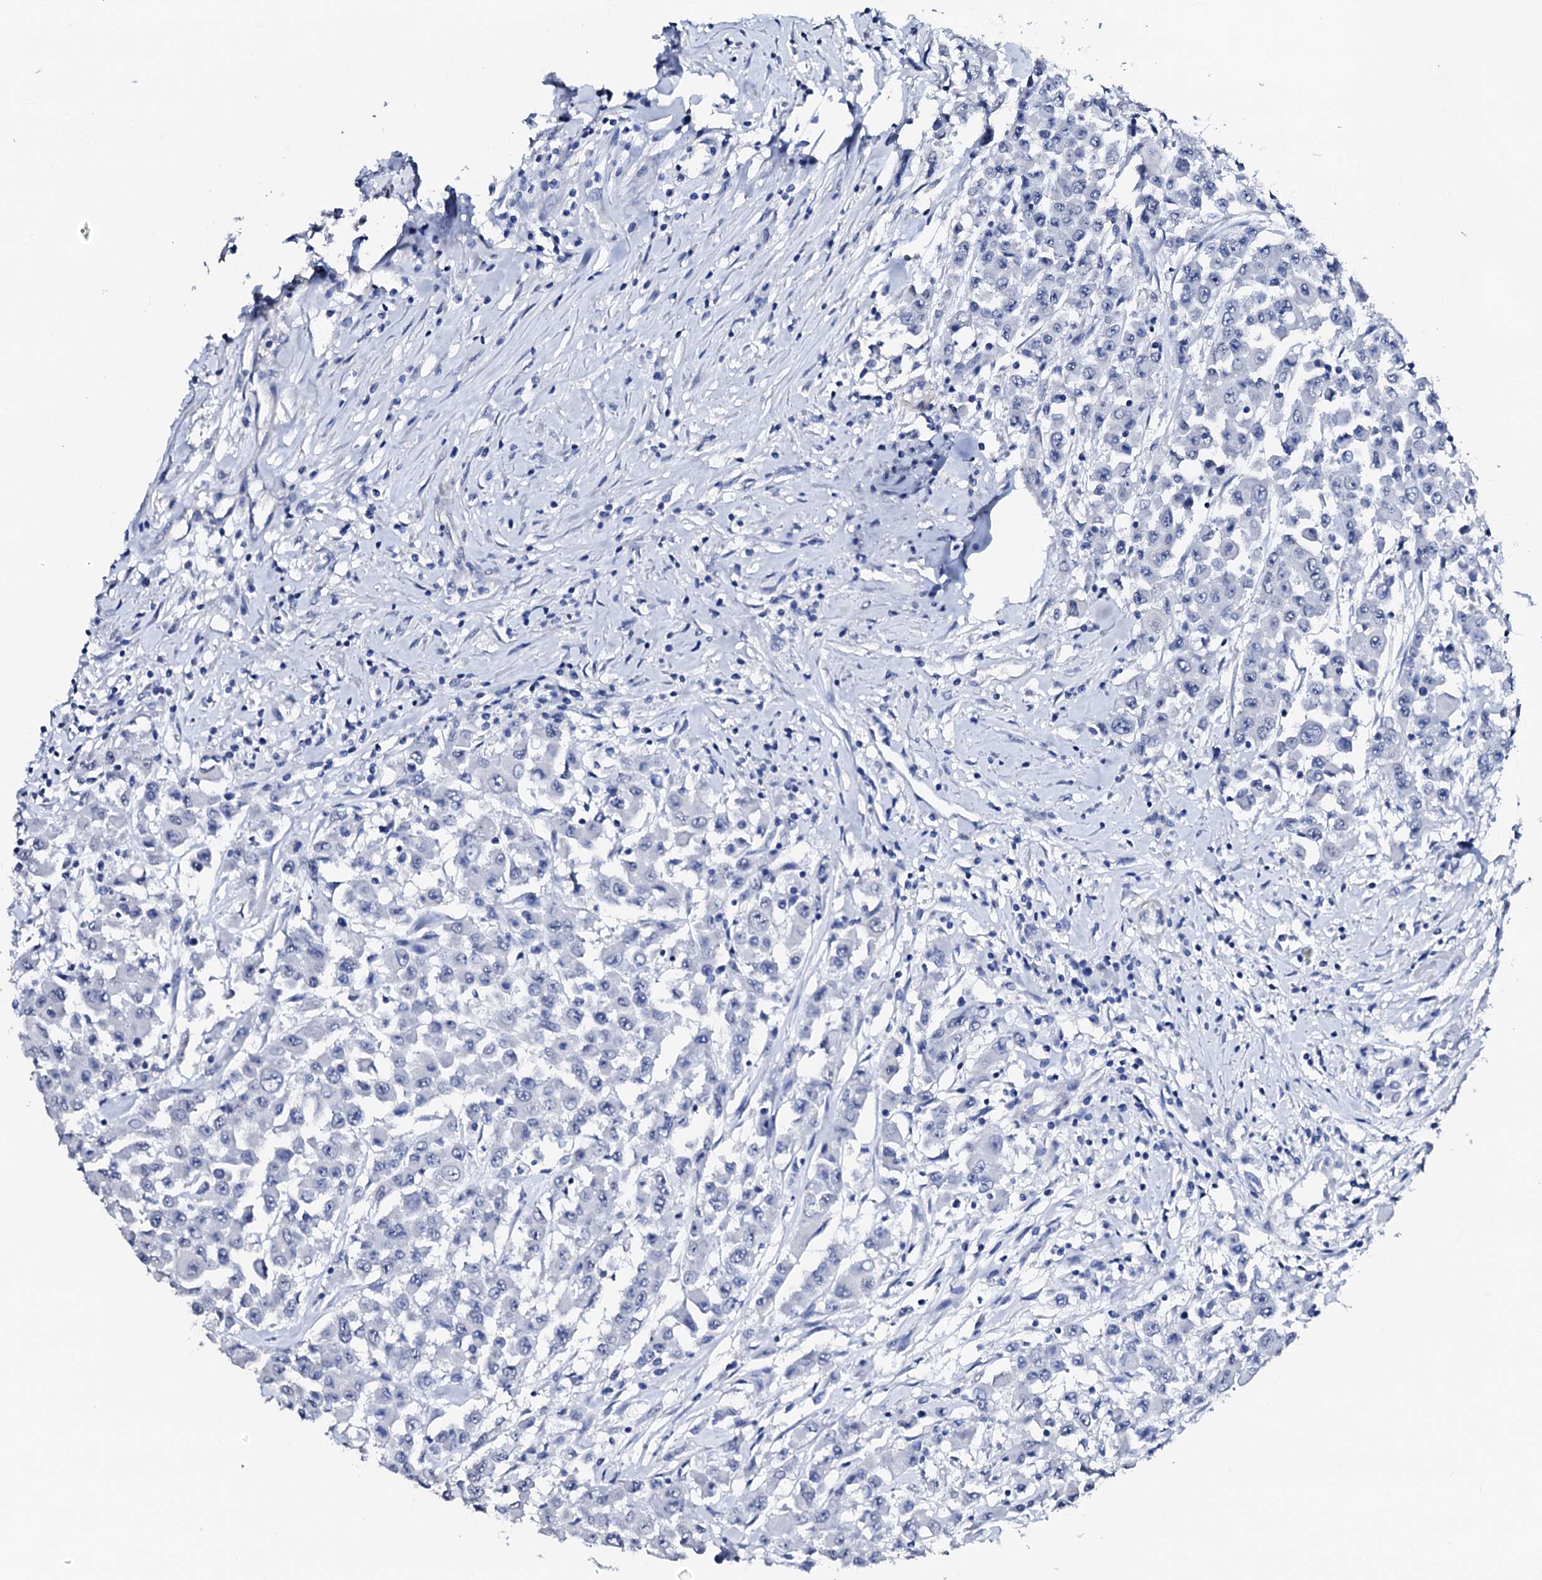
{"staining": {"intensity": "negative", "quantity": "none", "location": "none"}, "tissue": "colorectal cancer", "cell_type": "Tumor cells", "image_type": "cancer", "snomed": [{"axis": "morphology", "description": "Adenocarcinoma, NOS"}, {"axis": "topography", "description": "Colon"}], "caption": "There is no significant positivity in tumor cells of colorectal cancer (adenocarcinoma).", "gene": "NRIP2", "patient": {"sex": "male", "age": 51}}